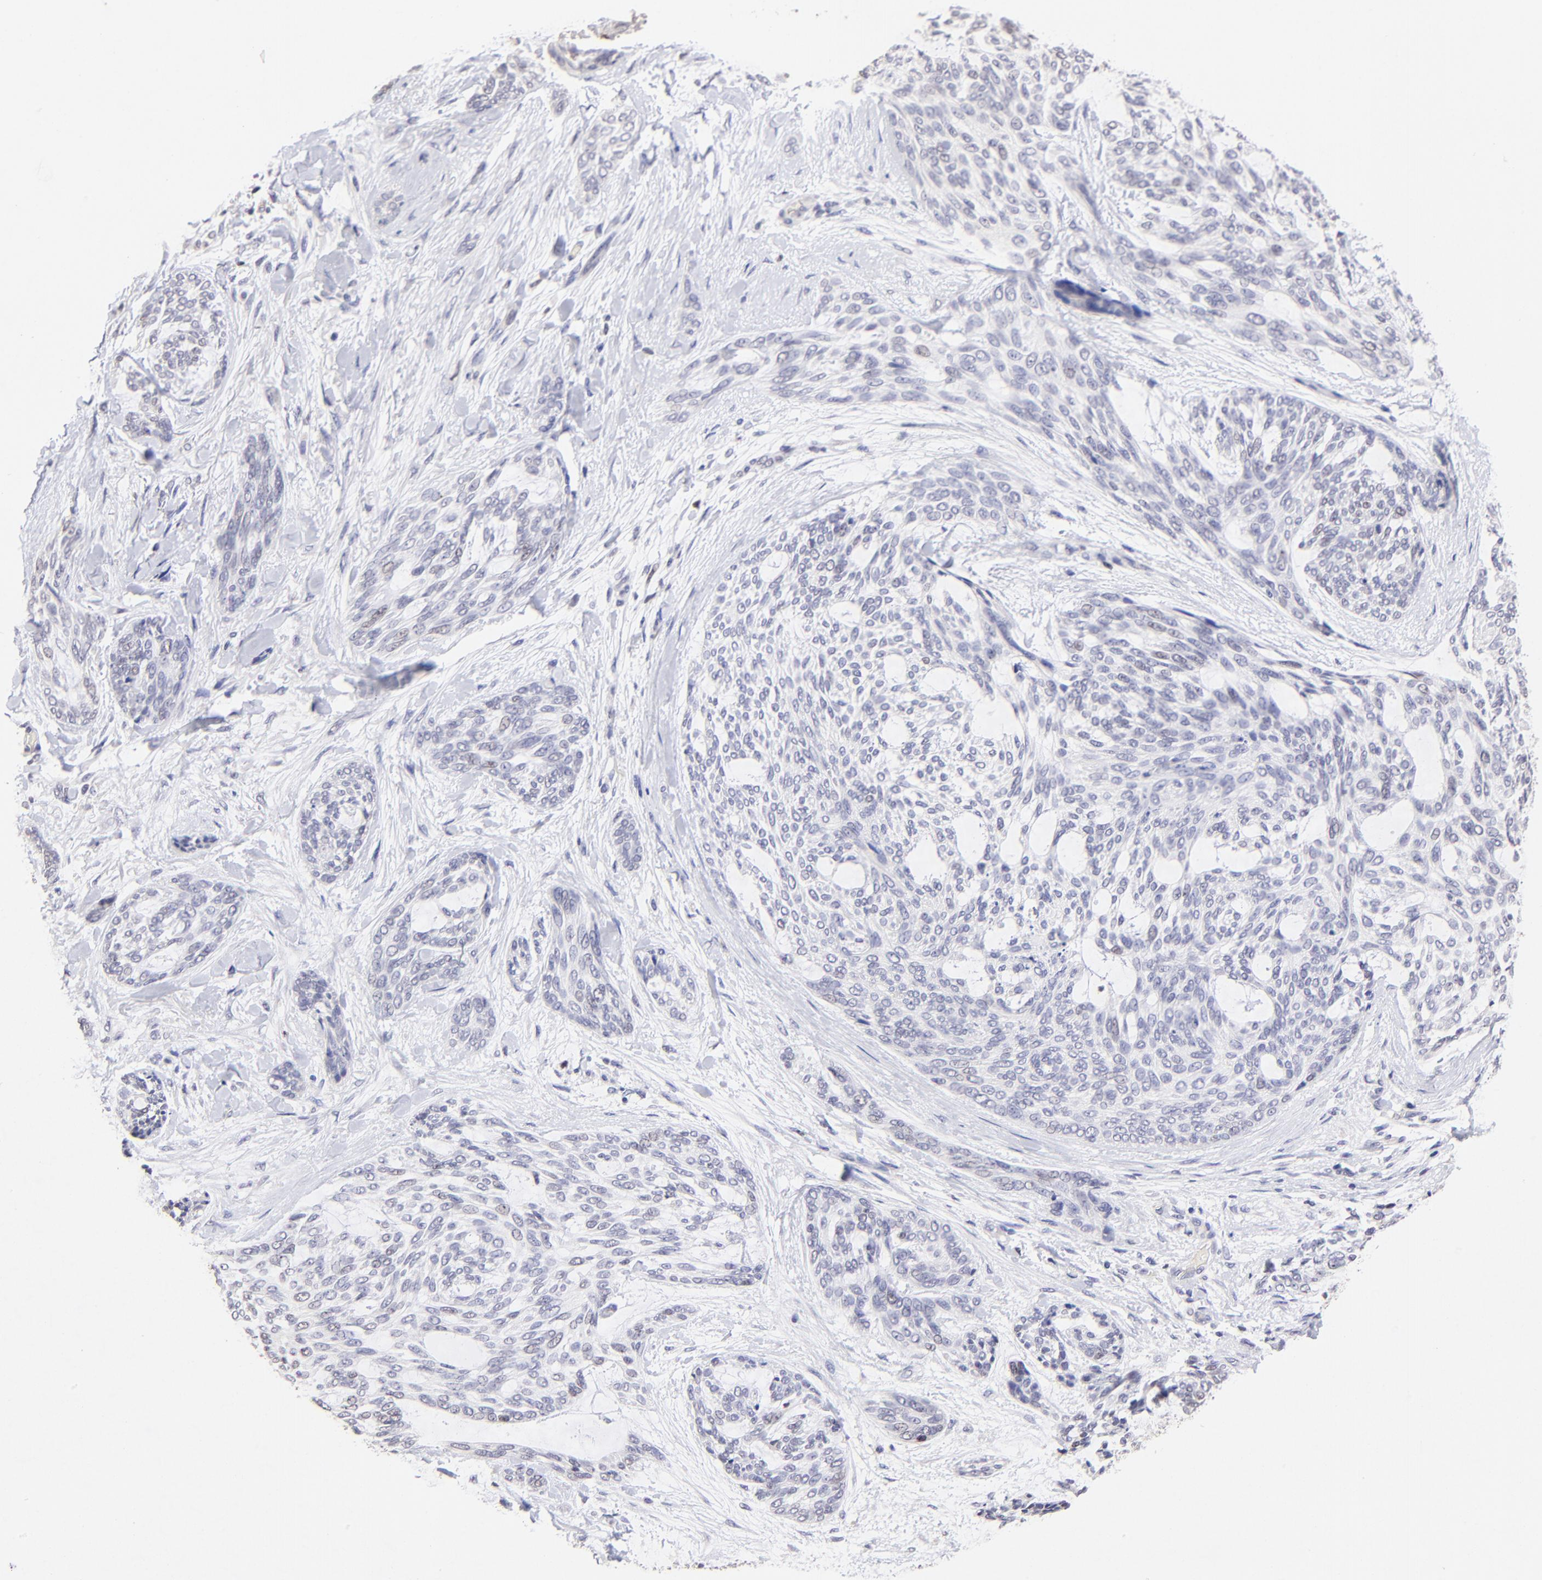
{"staining": {"intensity": "weak", "quantity": "<25%", "location": "nuclear"}, "tissue": "skin cancer", "cell_type": "Tumor cells", "image_type": "cancer", "snomed": [{"axis": "morphology", "description": "Normal tissue, NOS"}, {"axis": "morphology", "description": "Basal cell carcinoma"}, {"axis": "topography", "description": "Skin"}], "caption": "DAB (3,3'-diaminobenzidine) immunohistochemical staining of human basal cell carcinoma (skin) reveals no significant positivity in tumor cells.", "gene": "DNMT1", "patient": {"sex": "female", "age": 71}}